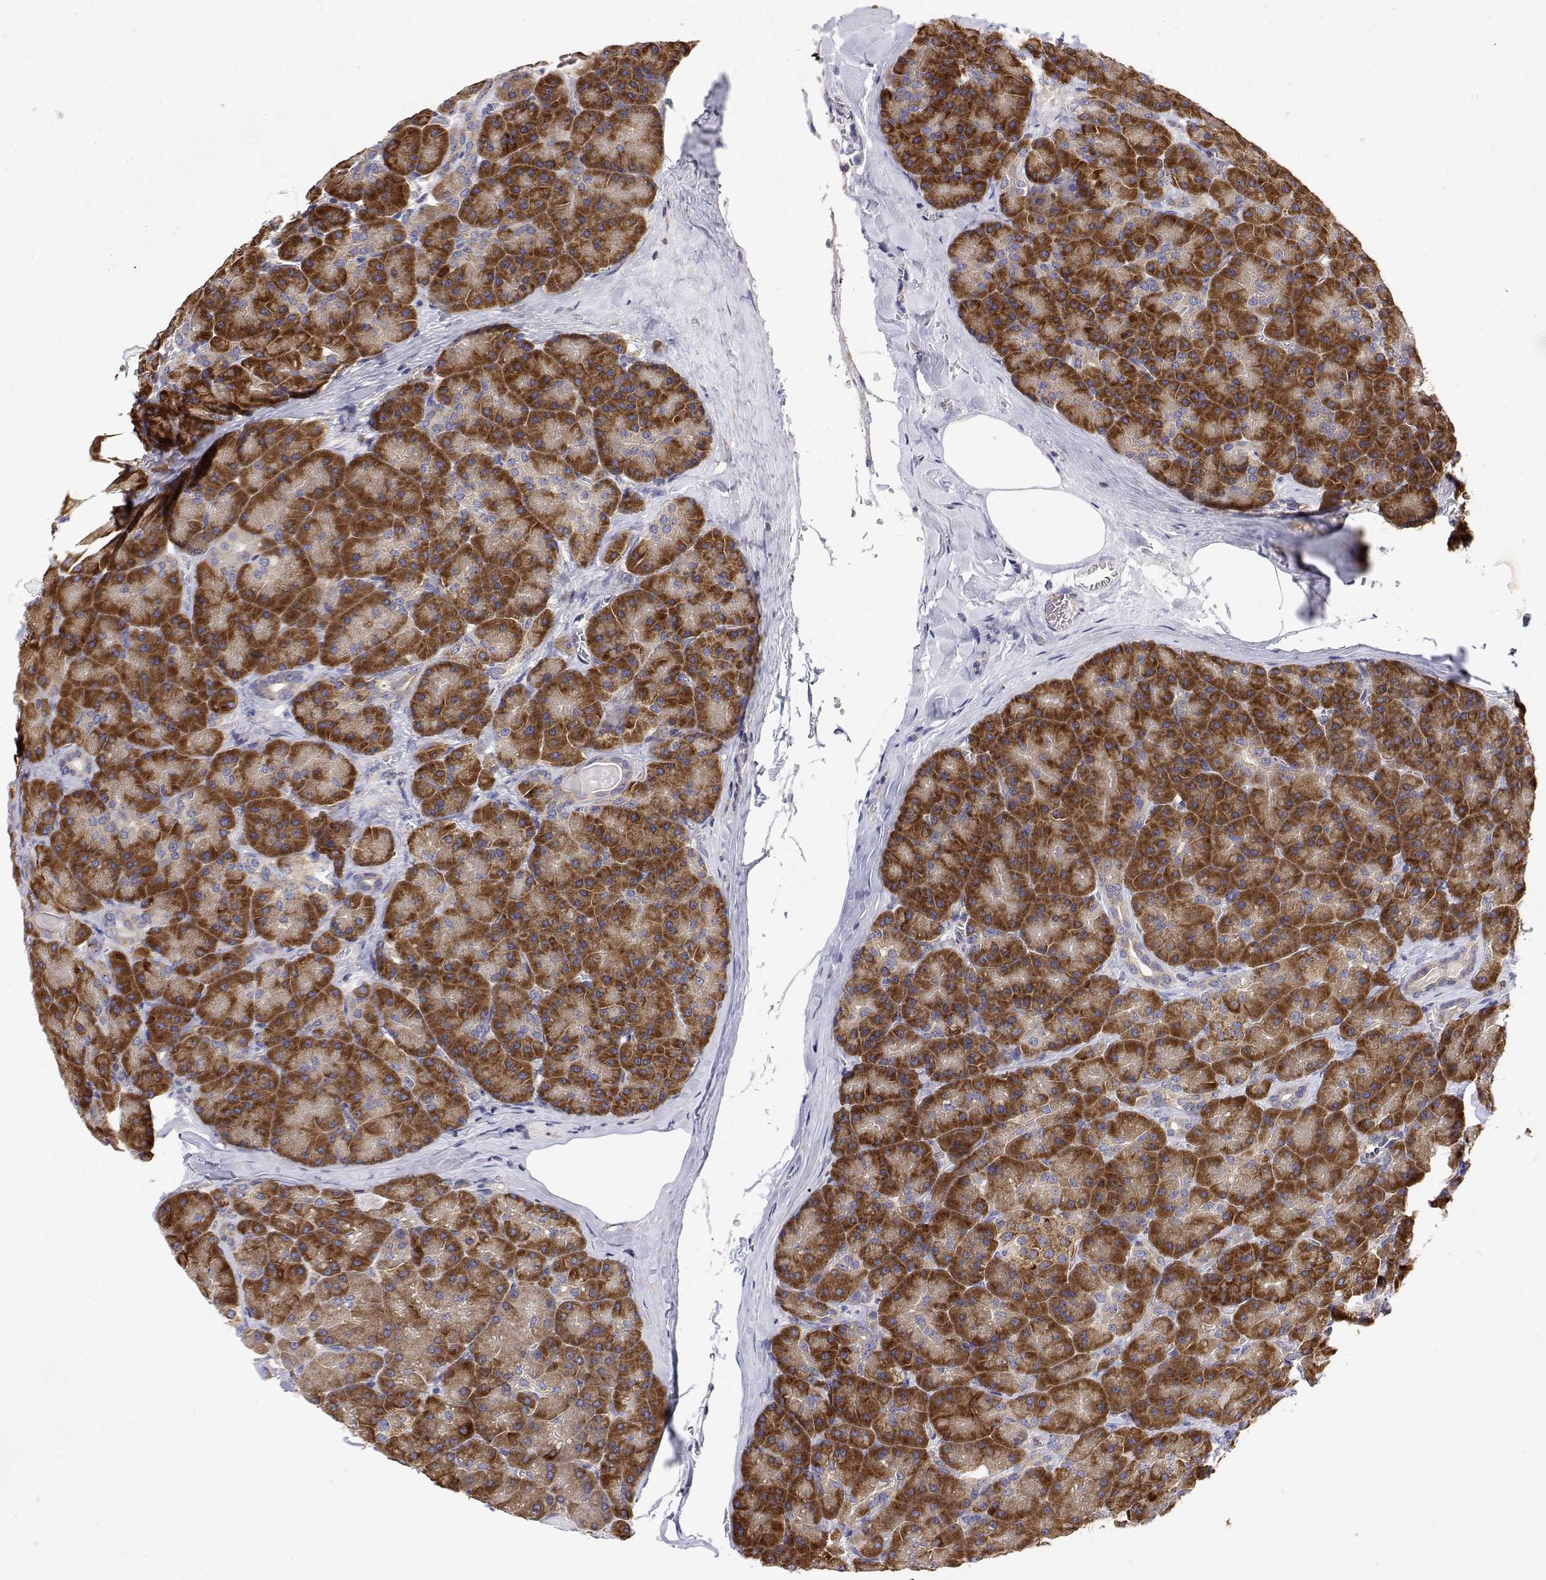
{"staining": {"intensity": "strong", "quantity": ">75%", "location": "cytoplasmic/membranous"}, "tissue": "pancreas", "cell_type": "Exocrine glandular cells", "image_type": "normal", "snomed": [{"axis": "morphology", "description": "Normal tissue, NOS"}, {"axis": "topography", "description": "Pancreas"}], "caption": "Immunohistochemistry (DAB) staining of benign pancreas displays strong cytoplasmic/membranous protein staining in approximately >75% of exocrine glandular cells.", "gene": "EEF1G", "patient": {"sex": "male", "age": 57}}